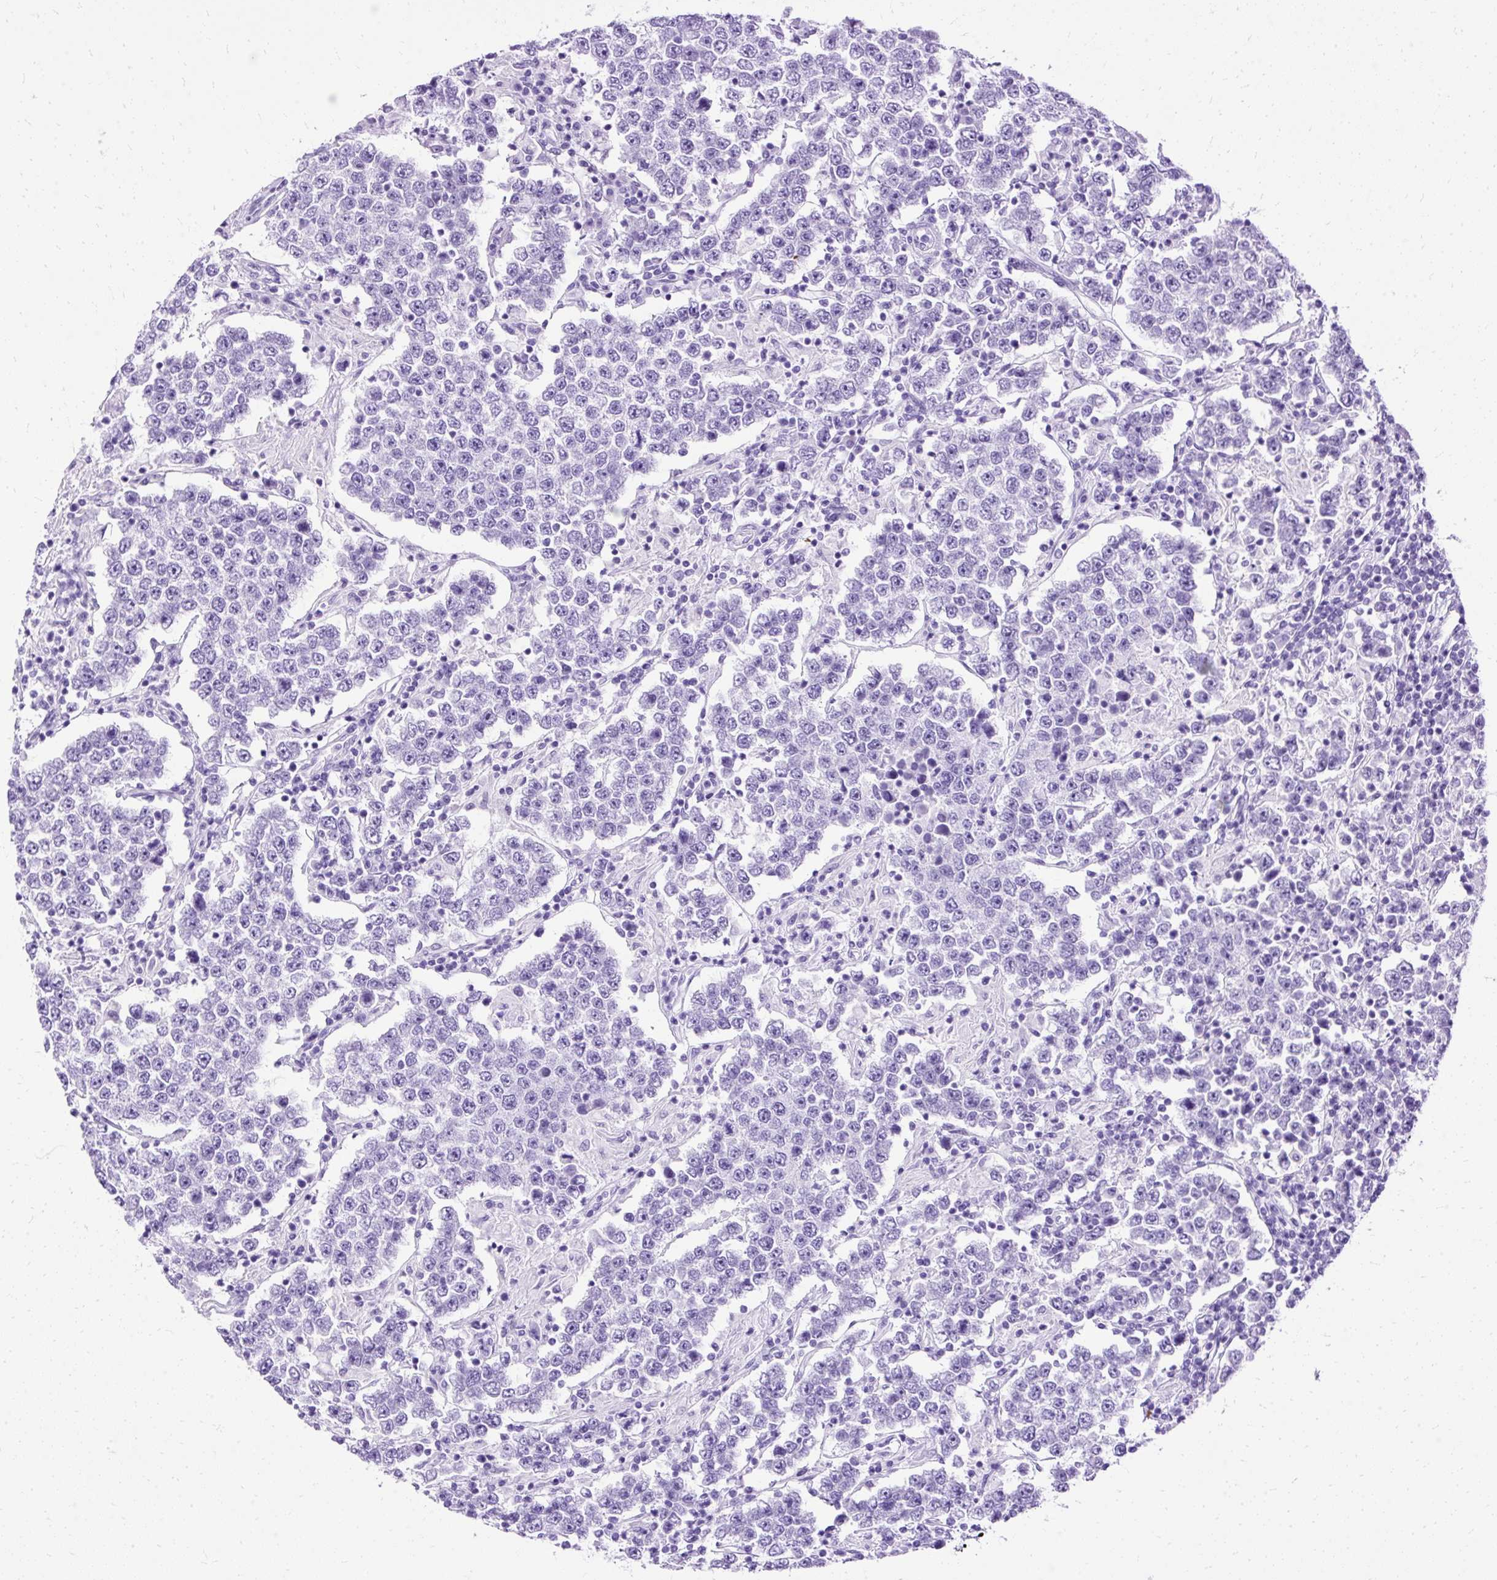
{"staining": {"intensity": "negative", "quantity": "none", "location": "none"}, "tissue": "testis cancer", "cell_type": "Tumor cells", "image_type": "cancer", "snomed": [{"axis": "morphology", "description": "Normal tissue, NOS"}, {"axis": "morphology", "description": "Urothelial carcinoma, High grade"}, {"axis": "morphology", "description": "Seminoma, NOS"}, {"axis": "morphology", "description": "Carcinoma, Embryonal, NOS"}, {"axis": "topography", "description": "Urinary bladder"}, {"axis": "topography", "description": "Testis"}], "caption": "There is no significant expression in tumor cells of testis seminoma.", "gene": "SLC8A2", "patient": {"sex": "male", "age": 41}}